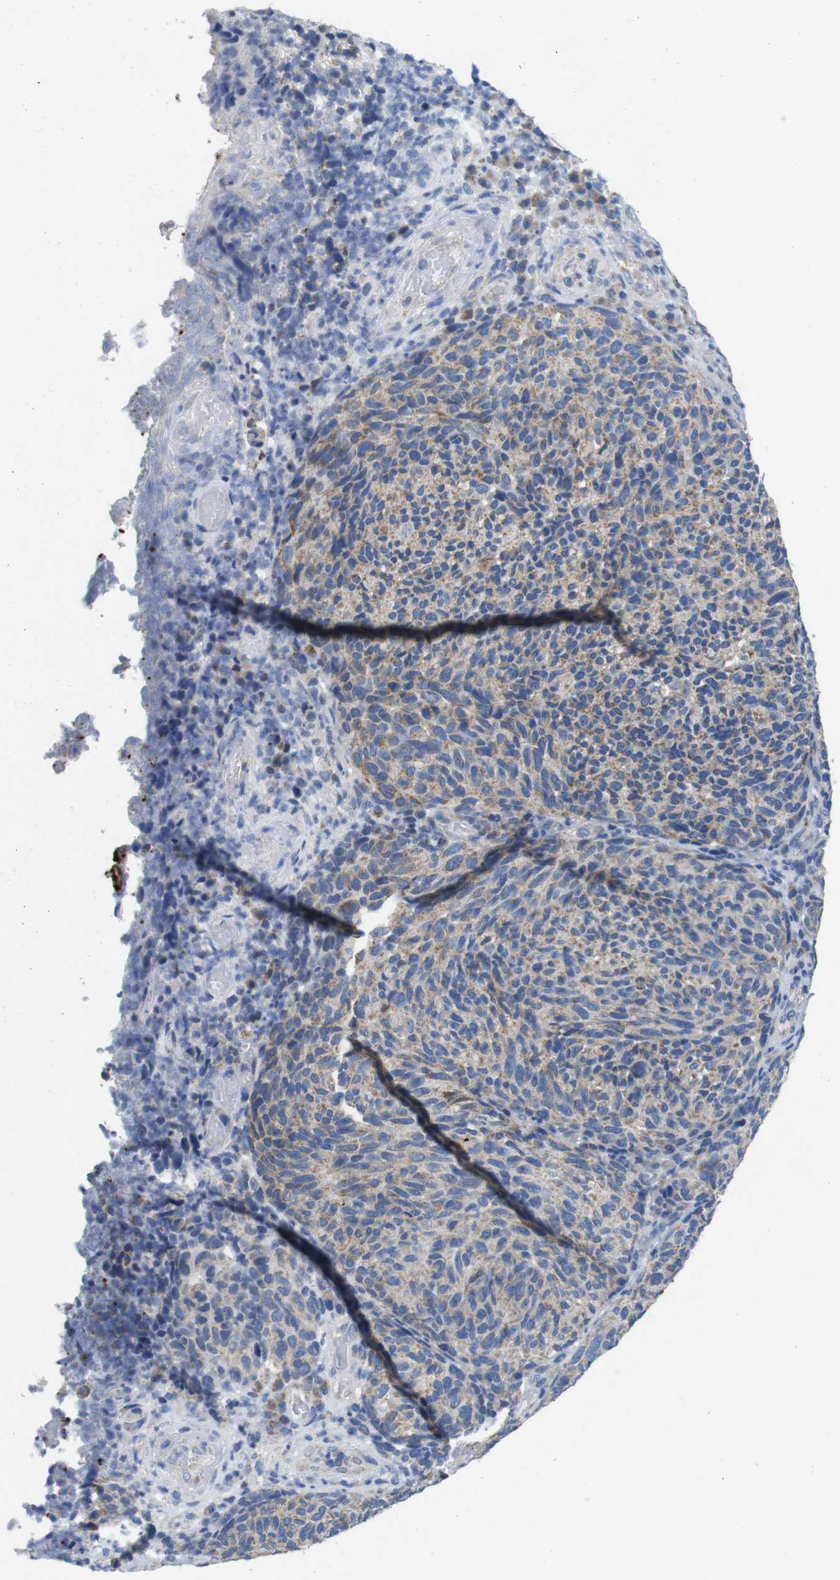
{"staining": {"intensity": "weak", "quantity": "25%-75%", "location": "cytoplasmic/membranous"}, "tissue": "melanoma", "cell_type": "Tumor cells", "image_type": "cancer", "snomed": [{"axis": "morphology", "description": "Malignant melanoma, NOS"}, {"axis": "topography", "description": "Skin"}], "caption": "Weak cytoplasmic/membranous protein expression is appreciated in about 25%-75% of tumor cells in malignant melanoma.", "gene": "F2RL1", "patient": {"sex": "female", "age": 73}}